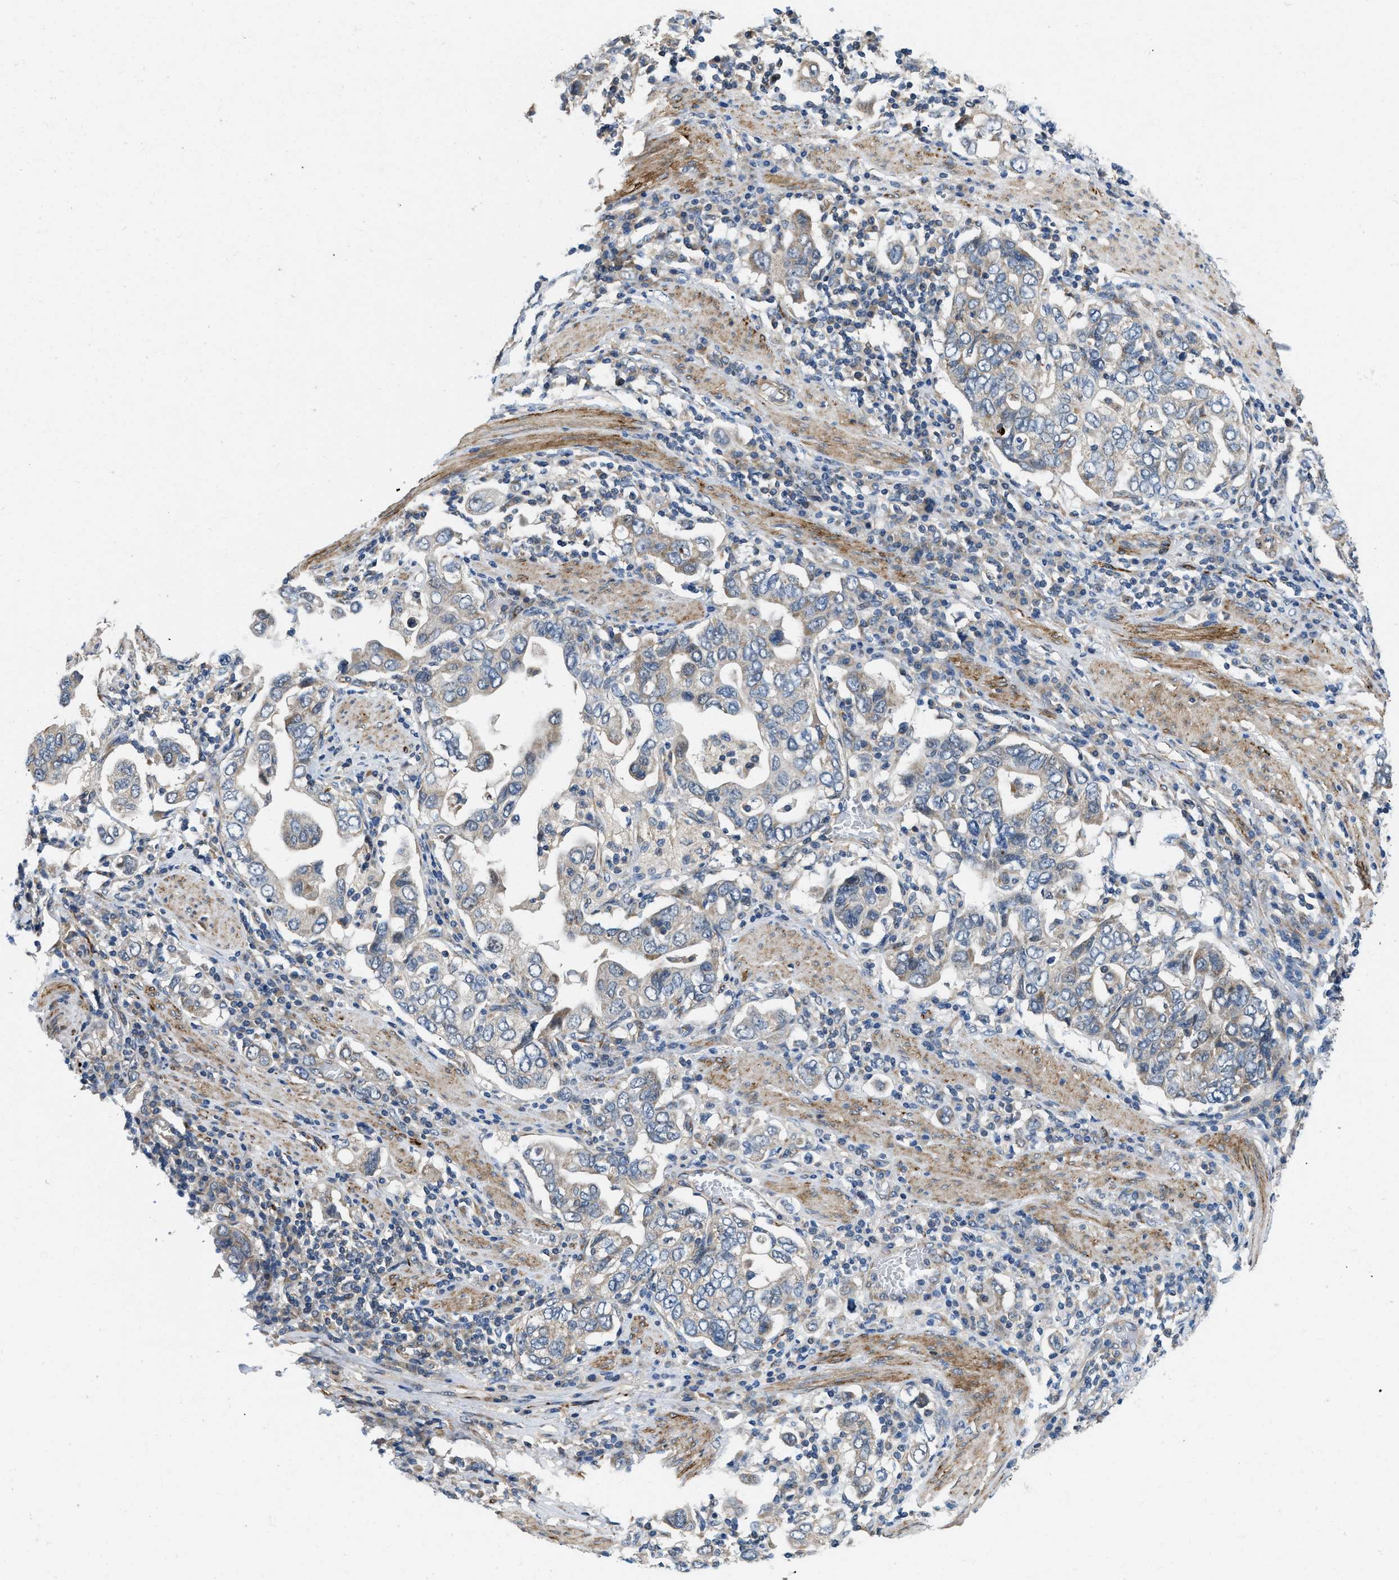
{"staining": {"intensity": "weak", "quantity": "<25%", "location": "cytoplasmic/membranous"}, "tissue": "stomach cancer", "cell_type": "Tumor cells", "image_type": "cancer", "snomed": [{"axis": "morphology", "description": "Adenocarcinoma, NOS"}, {"axis": "topography", "description": "Stomach, upper"}], "caption": "Stomach cancer was stained to show a protein in brown. There is no significant positivity in tumor cells.", "gene": "ZNF599", "patient": {"sex": "male", "age": 62}}